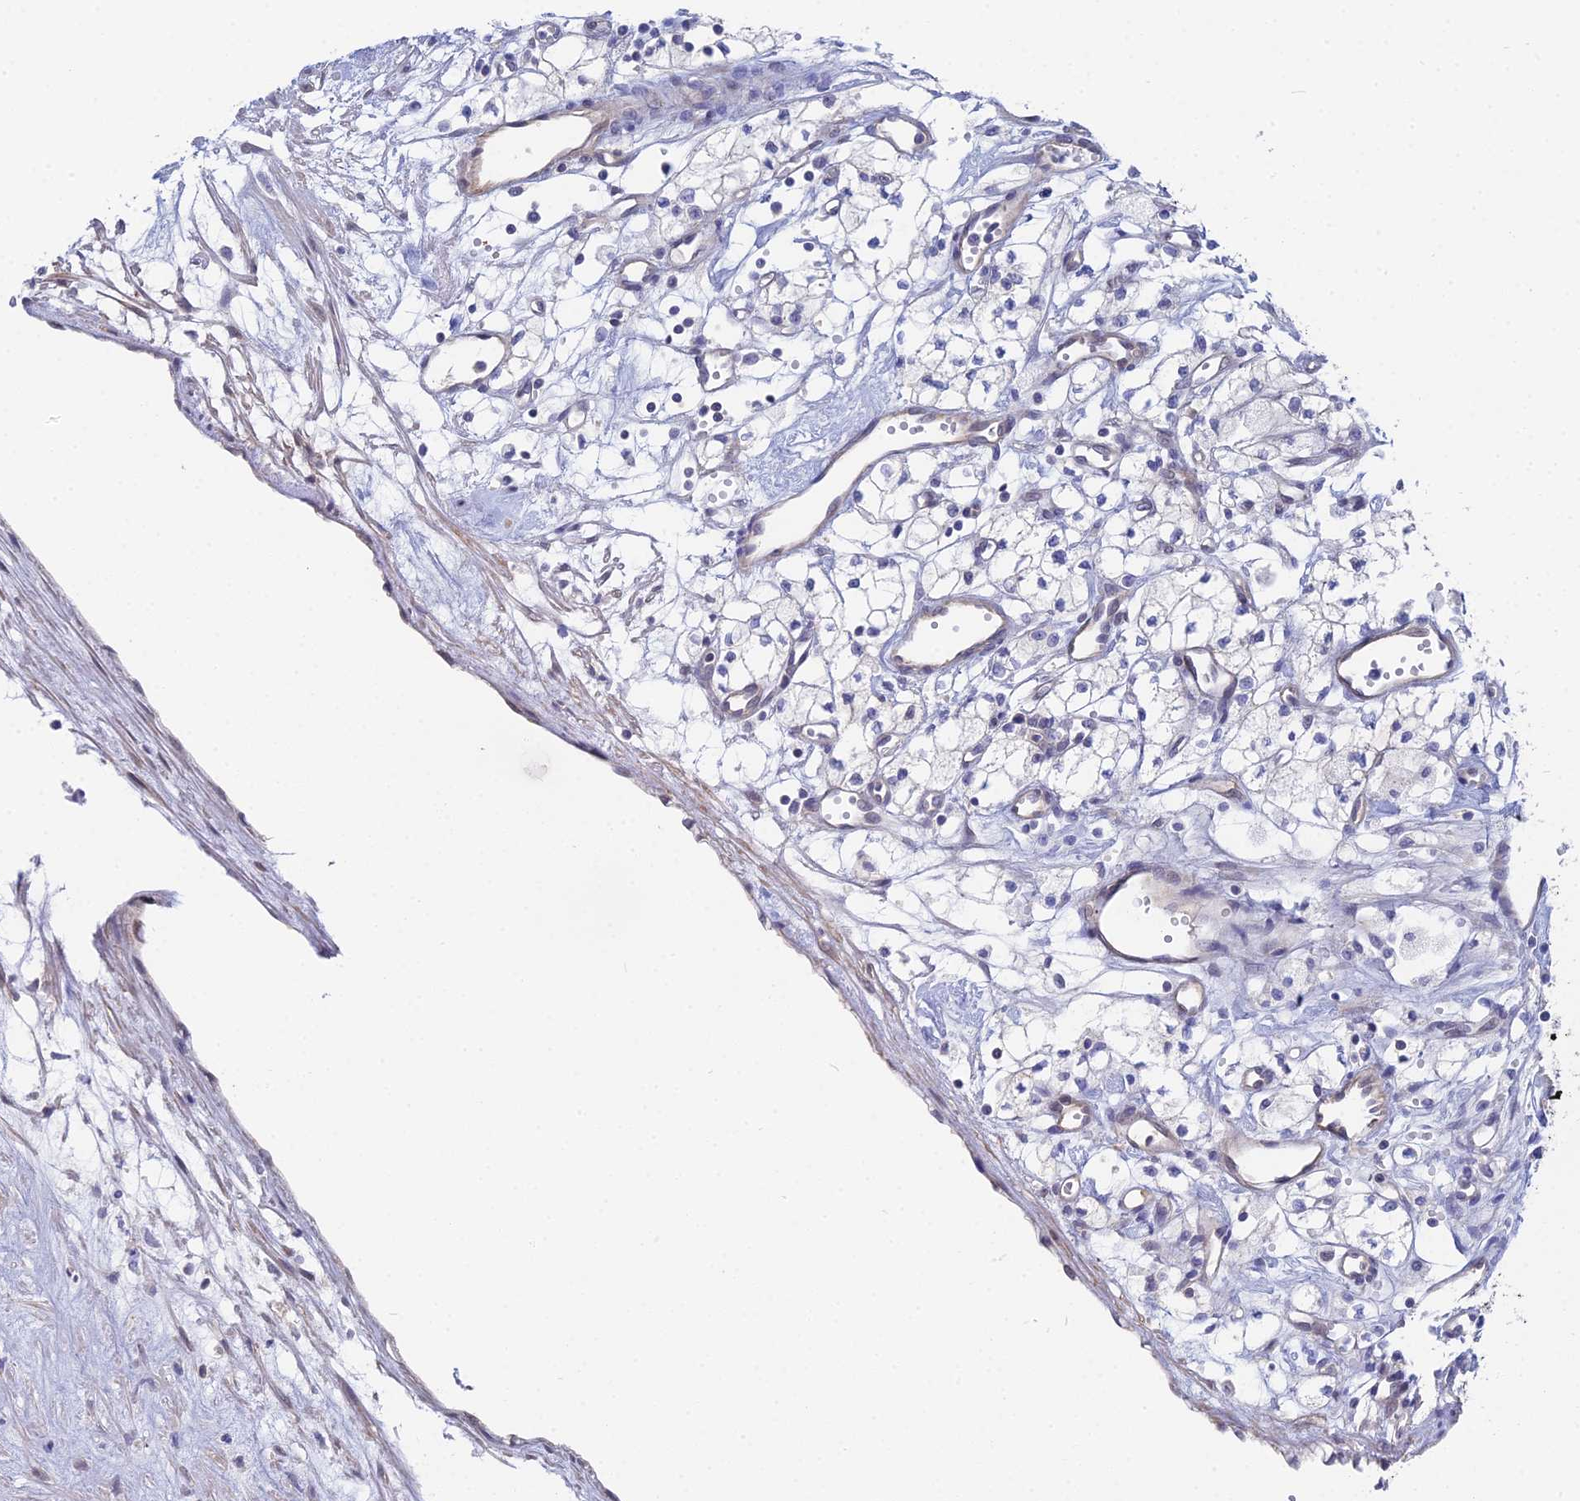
{"staining": {"intensity": "negative", "quantity": "none", "location": "none"}, "tissue": "renal cancer", "cell_type": "Tumor cells", "image_type": "cancer", "snomed": [{"axis": "morphology", "description": "Adenocarcinoma, NOS"}, {"axis": "topography", "description": "Kidney"}], "caption": "Tumor cells show no significant protein expression in adenocarcinoma (renal). (DAB IHC visualized using brightfield microscopy, high magnification).", "gene": "DNAH14", "patient": {"sex": "male", "age": 59}}